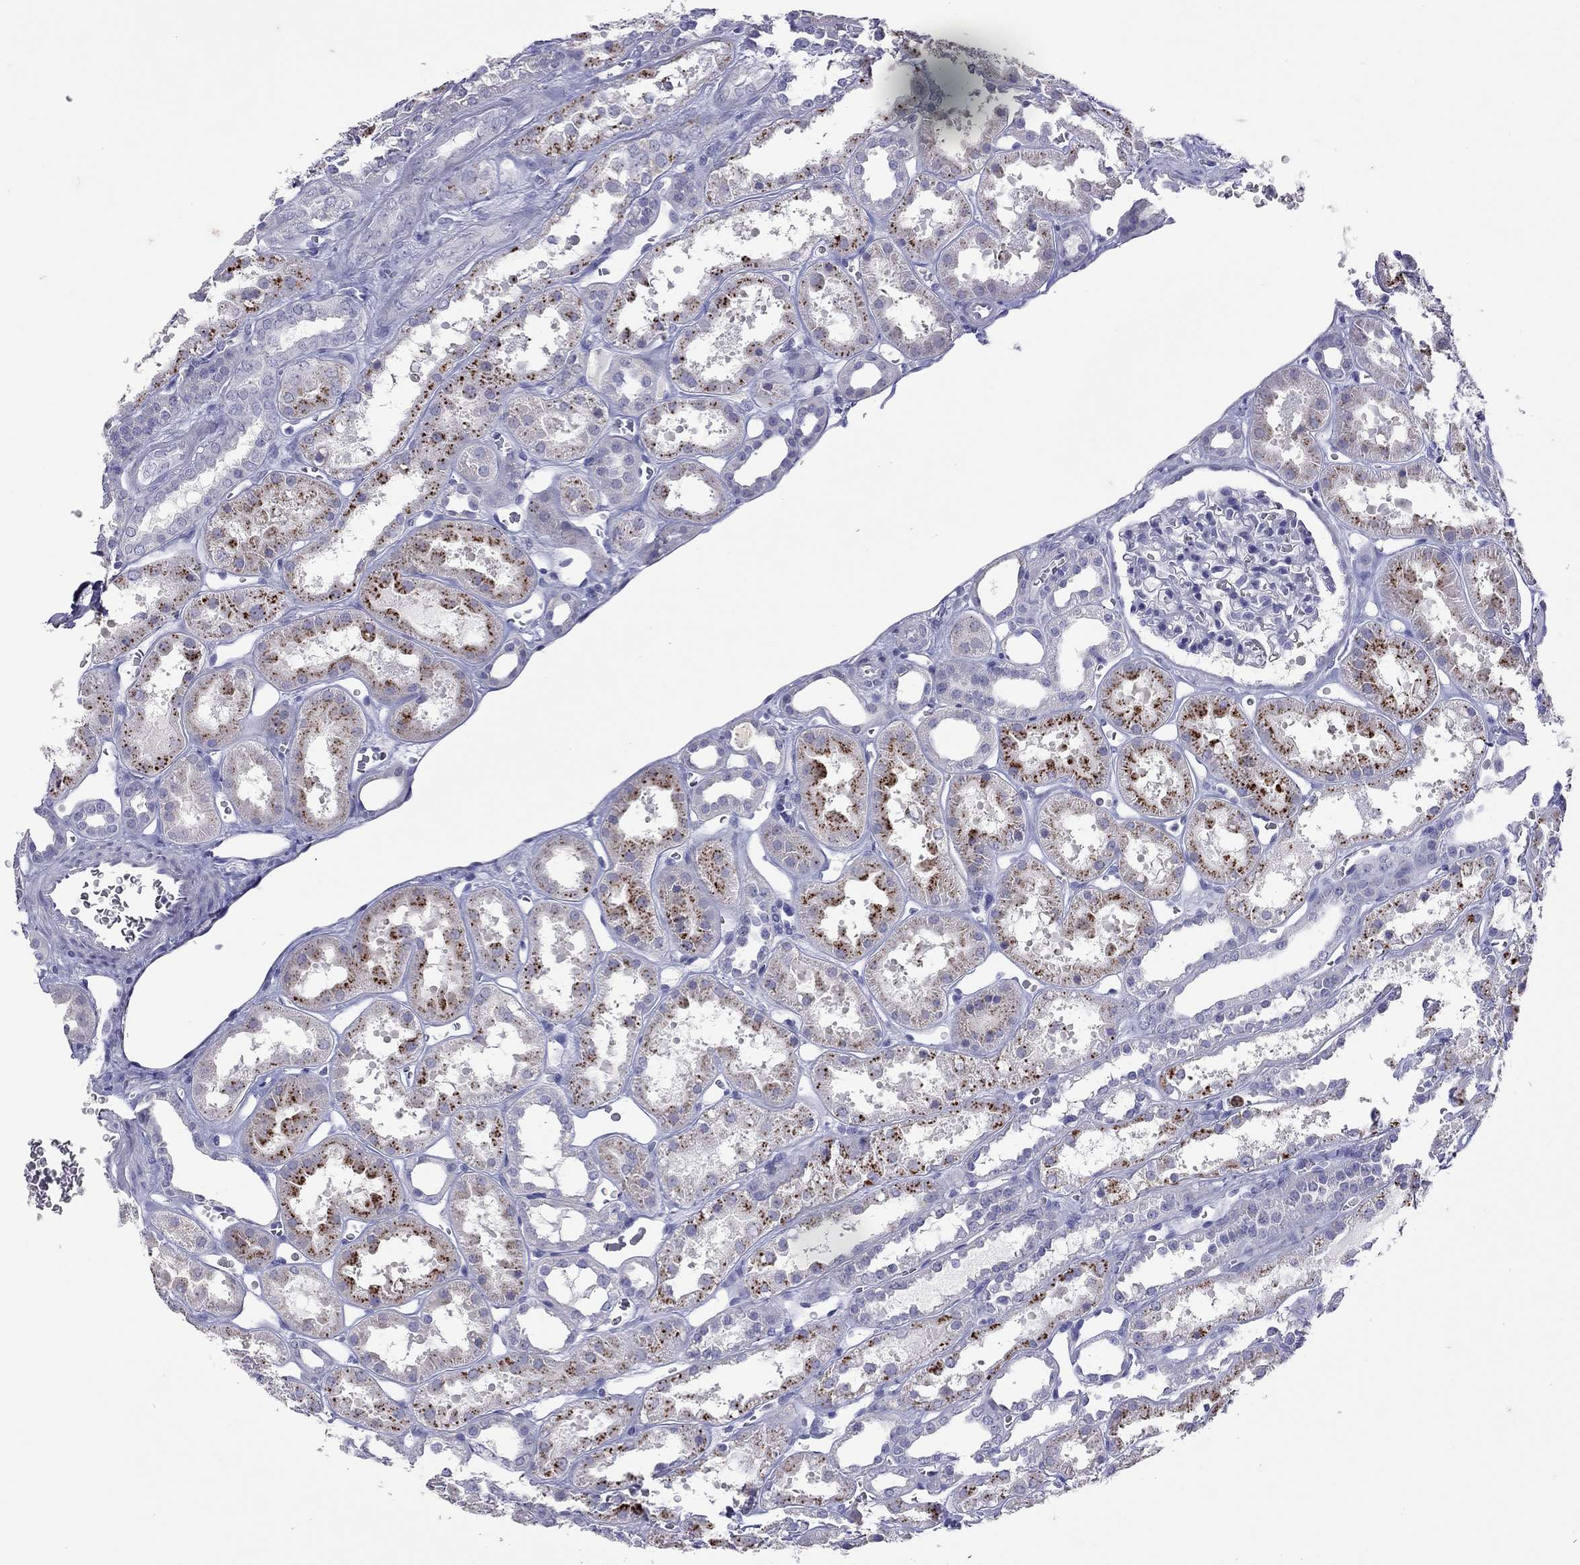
{"staining": {"intensity": "negative", "quantity": "none", "location": "none"}, "tissue": "kidney", "cell_type": "Cells in glomeruli", "image_type": "normal", "snomed": [{"axis": "morphology", "description": "Normal tissue, NOS"}, {"axis": "topography", "description": "Kidney"}], "caption": "Immunohistochemical staining of unremarkable human kidney reveals no significant expression in cells in glomeruli. (Brightfield microscopy of DAB immunohistochemistry at high magnification).", "gene": "SLAMF1", "patient": {"sex": "female", "age": 41}}